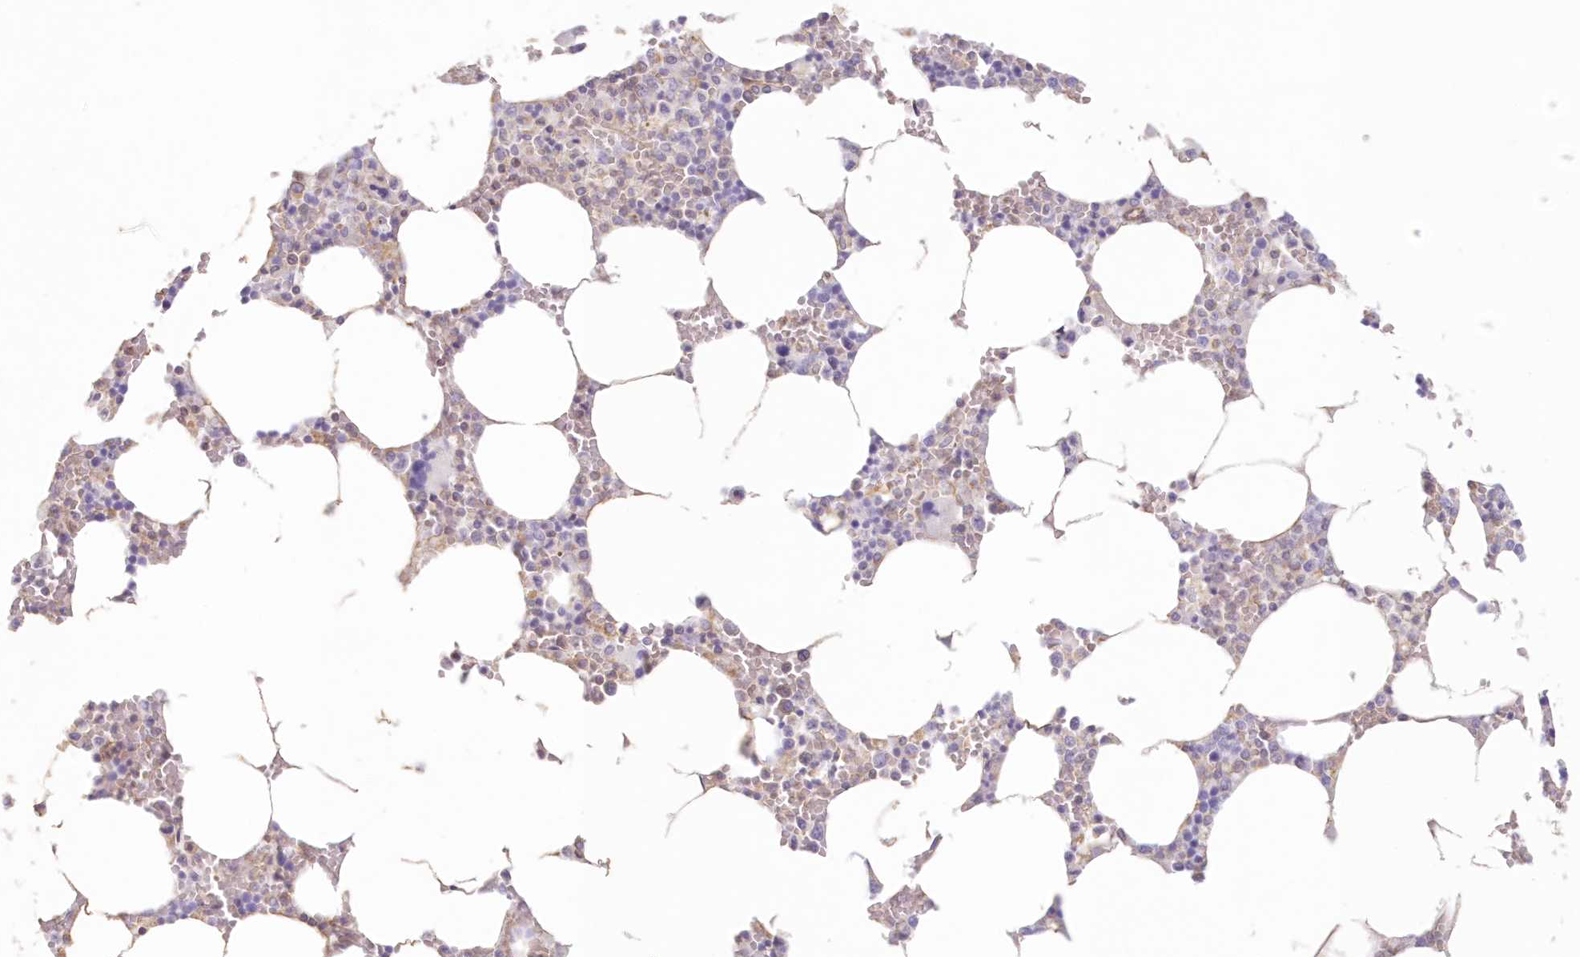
{"staining": {"intensity": "weak", "quantity": "<25%", "location": "cytoplasmic/membranous"}, "tissue": "bone marrow", "cell_type": "Hematopoietic cells", "image_type": "normal", "snomed": [{"axis": "morphology", "description": "Normal tissue, NOS"}, {"axis": "topography", "description": "Bone marrow"}], "caption": "Protein analysis of unremarkable bone marrow reveals no significant expression in hematopoietic cells.", "gene": "DMRTB1", "patient": {"sex": "male", "age": 70}}